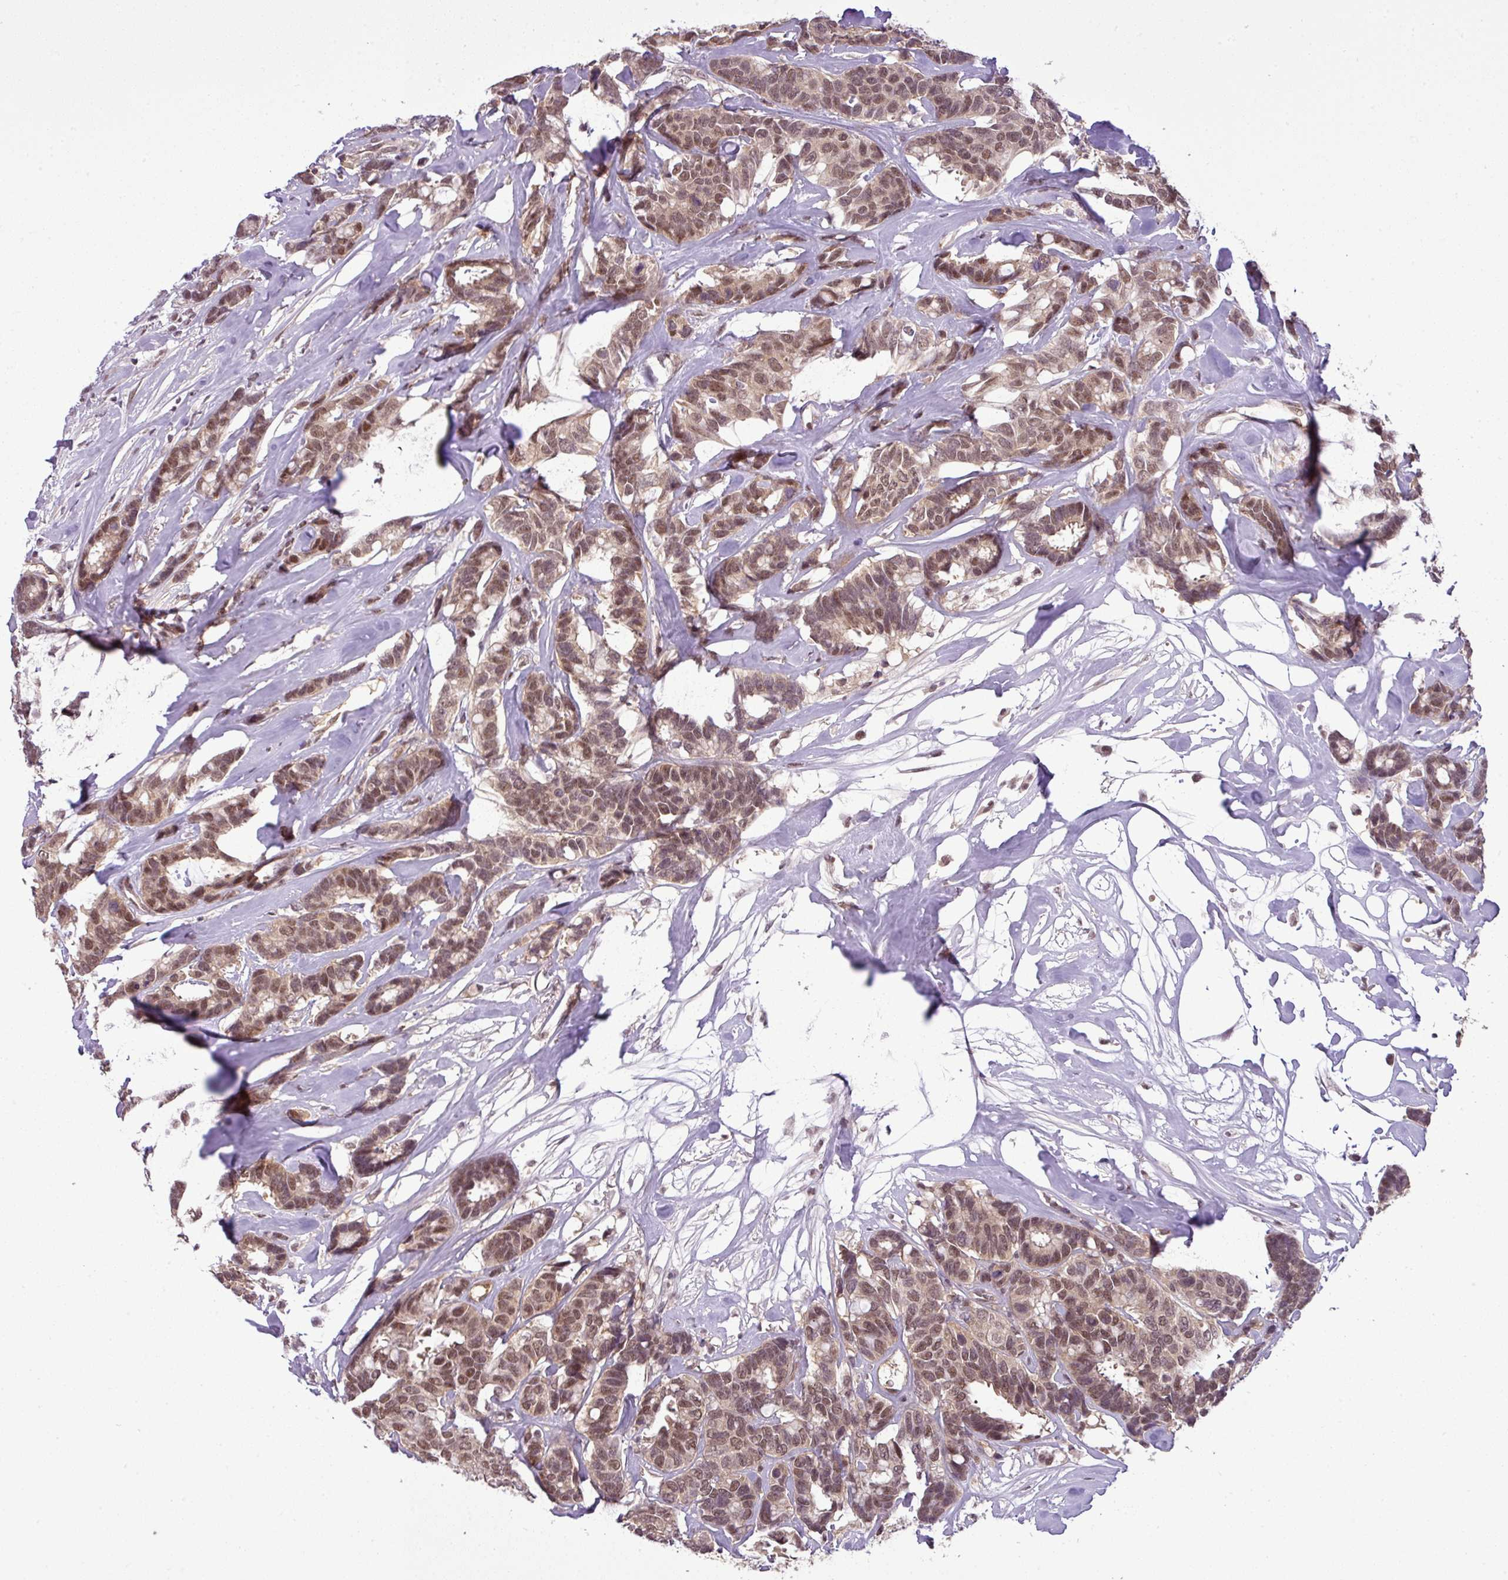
{"staining": {"intensity": "moderate", "quantity": ">75%", "location": "cytoplasmic/membranous,nuclear"}, "tissue": "breast cancer", "cell_type": "Tumor cells", "image_type": "cancer", "snomed": [{"axis": "morphology", "description": "Duct carcinoma"}, {"axis": "topography", "description": "Breast"}], "caption": "Moderate cytoplasmic/membranous and nuclear protein expression is identified in approximately >75% of tumor cells in breast cancer (infiltrating ductal carcinoma). (Stains: DAB (3,3'-diaminobenzidine) in brown, nuclei in blue, Microscopy: brightfield microscopy at high magnification).", "gene": "MFHAS1", "patient": {"sex": "female", "age": 87}}